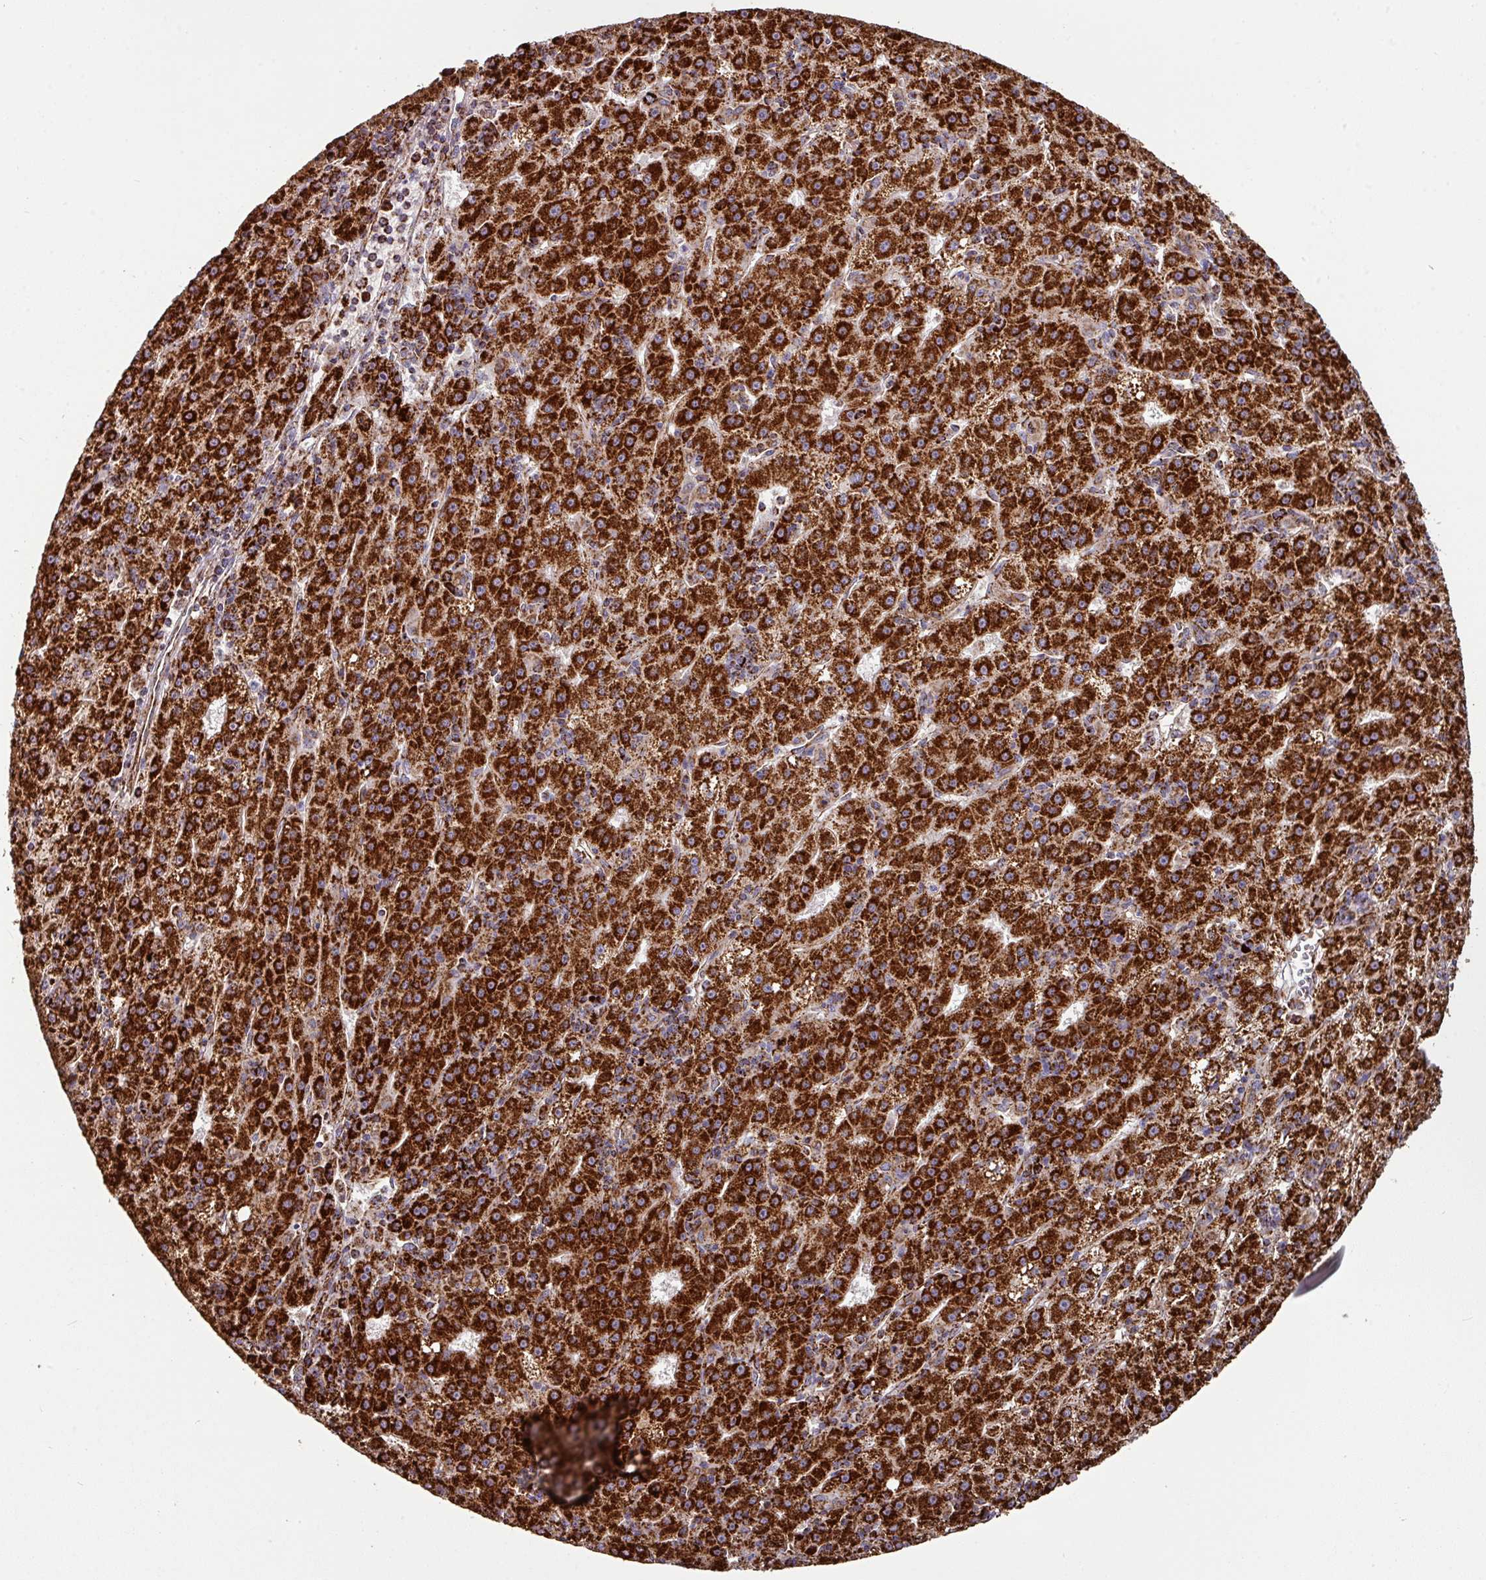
{"staining": {"intensity": "strong", "quantity": ">75%", "location": "cytoplasmic/membranous"}, "tissue": "liver cancer", "cell_type": "Tumor cells", "image_type": "cancer", "snomed": [{"axis": "morphology", "description": "Carcinoma, Hepatocellular, NOS"}, {"axis": "topography", "description": "Liver"}], "caption": "Strong cytoplasmic/membranous staining is appreciated in about >75% of tumor cells in liver hepatocellular carcinoma. The staining is performed using DAB brown chromogen to label protein expression. The nuclei are counter-stained blue using hematoxylin.", "gene": "TRAP1", "patient": {"sex": "male", "age": 76}}